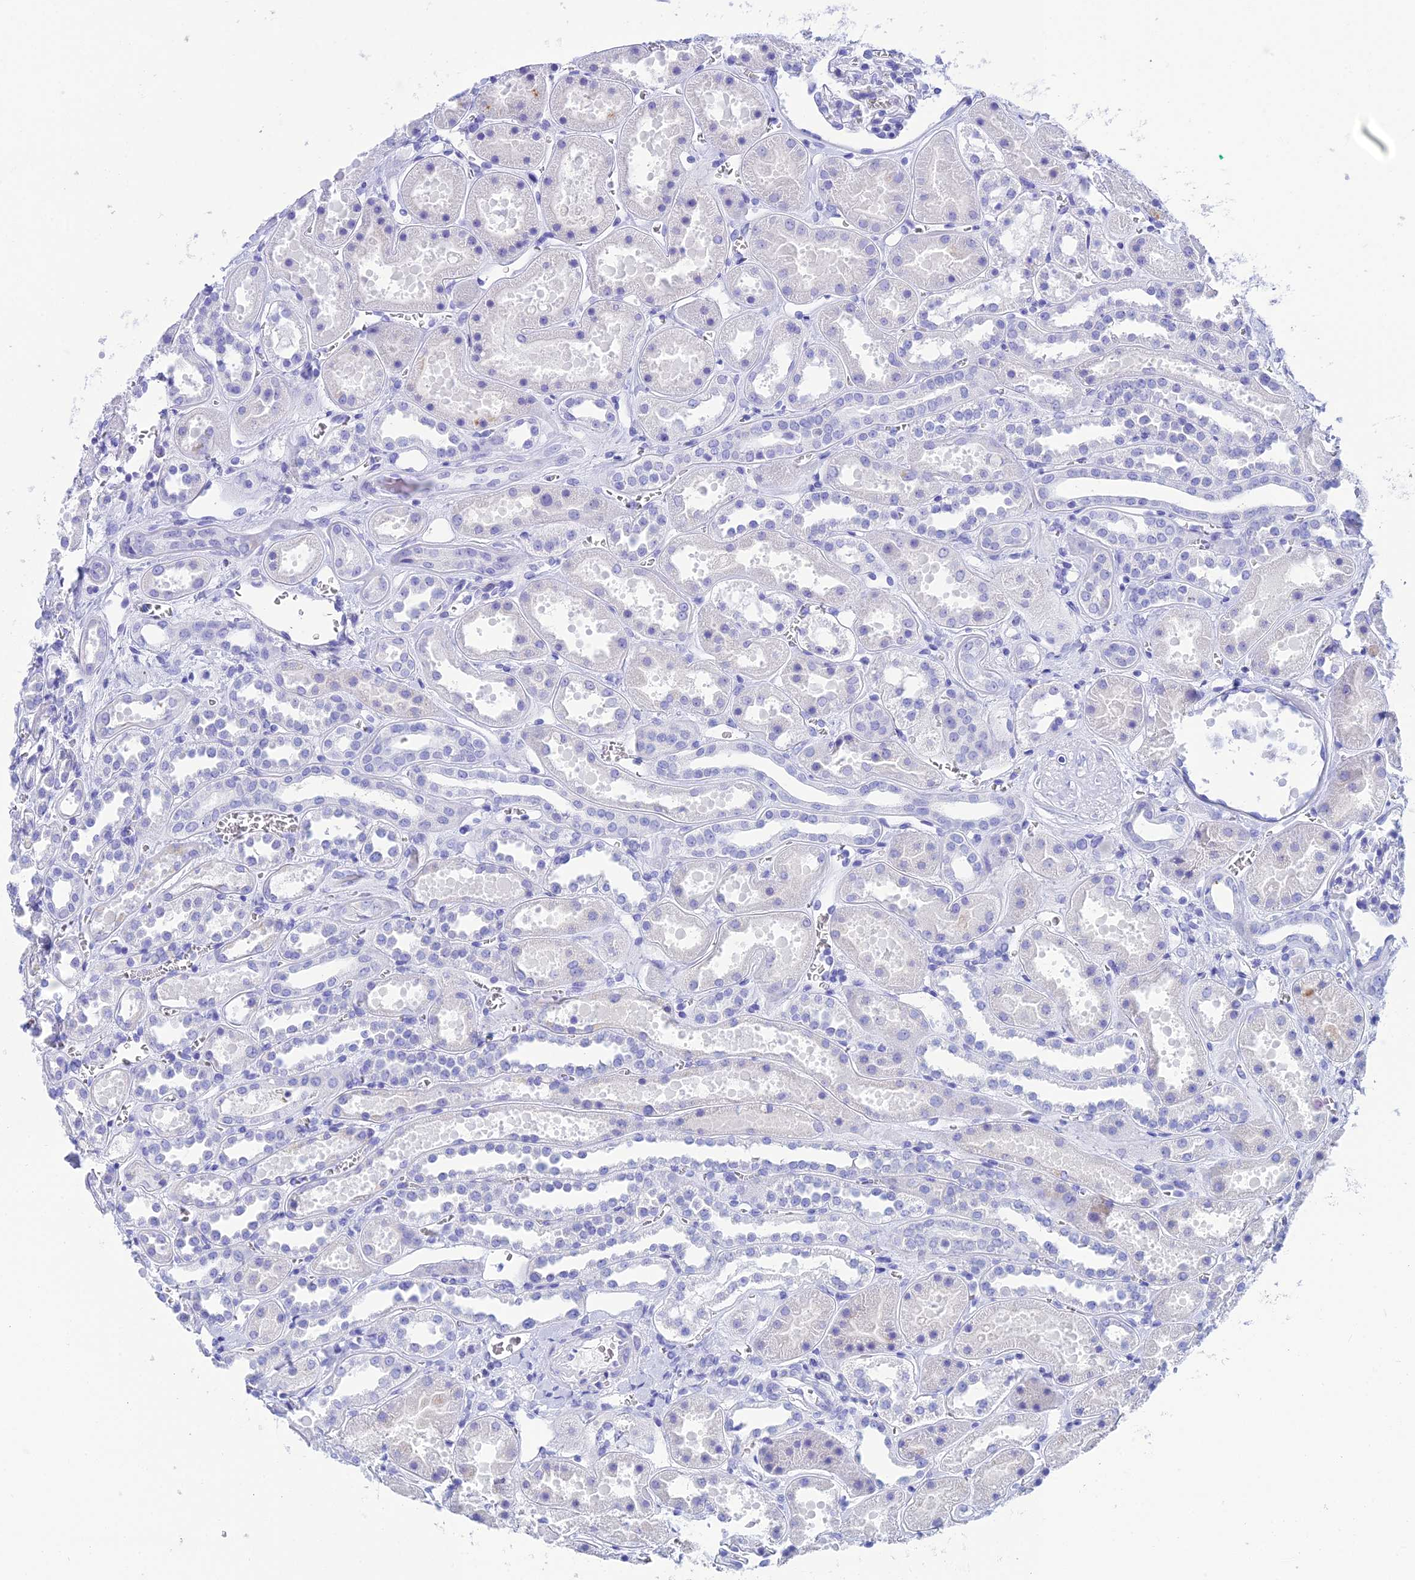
{"staining": {"intensity": "negative", "quantity": "none", "location": "none"}, "tissue": "kidney", "cell_type": "Cells in glomeruli", "image_type": "normal", "snomed": [{"axis": "morphology", "description": "Normal tissue, NOS"}, {"axis": "topography", "description": "Kidney"}], "caption": "DAB immunohistochemical staining of unremarkable human kidney displays no significant staining in cells in glomeruli.", "gene": "REG1A", "patient": {"sex": "female", "age": 41}}